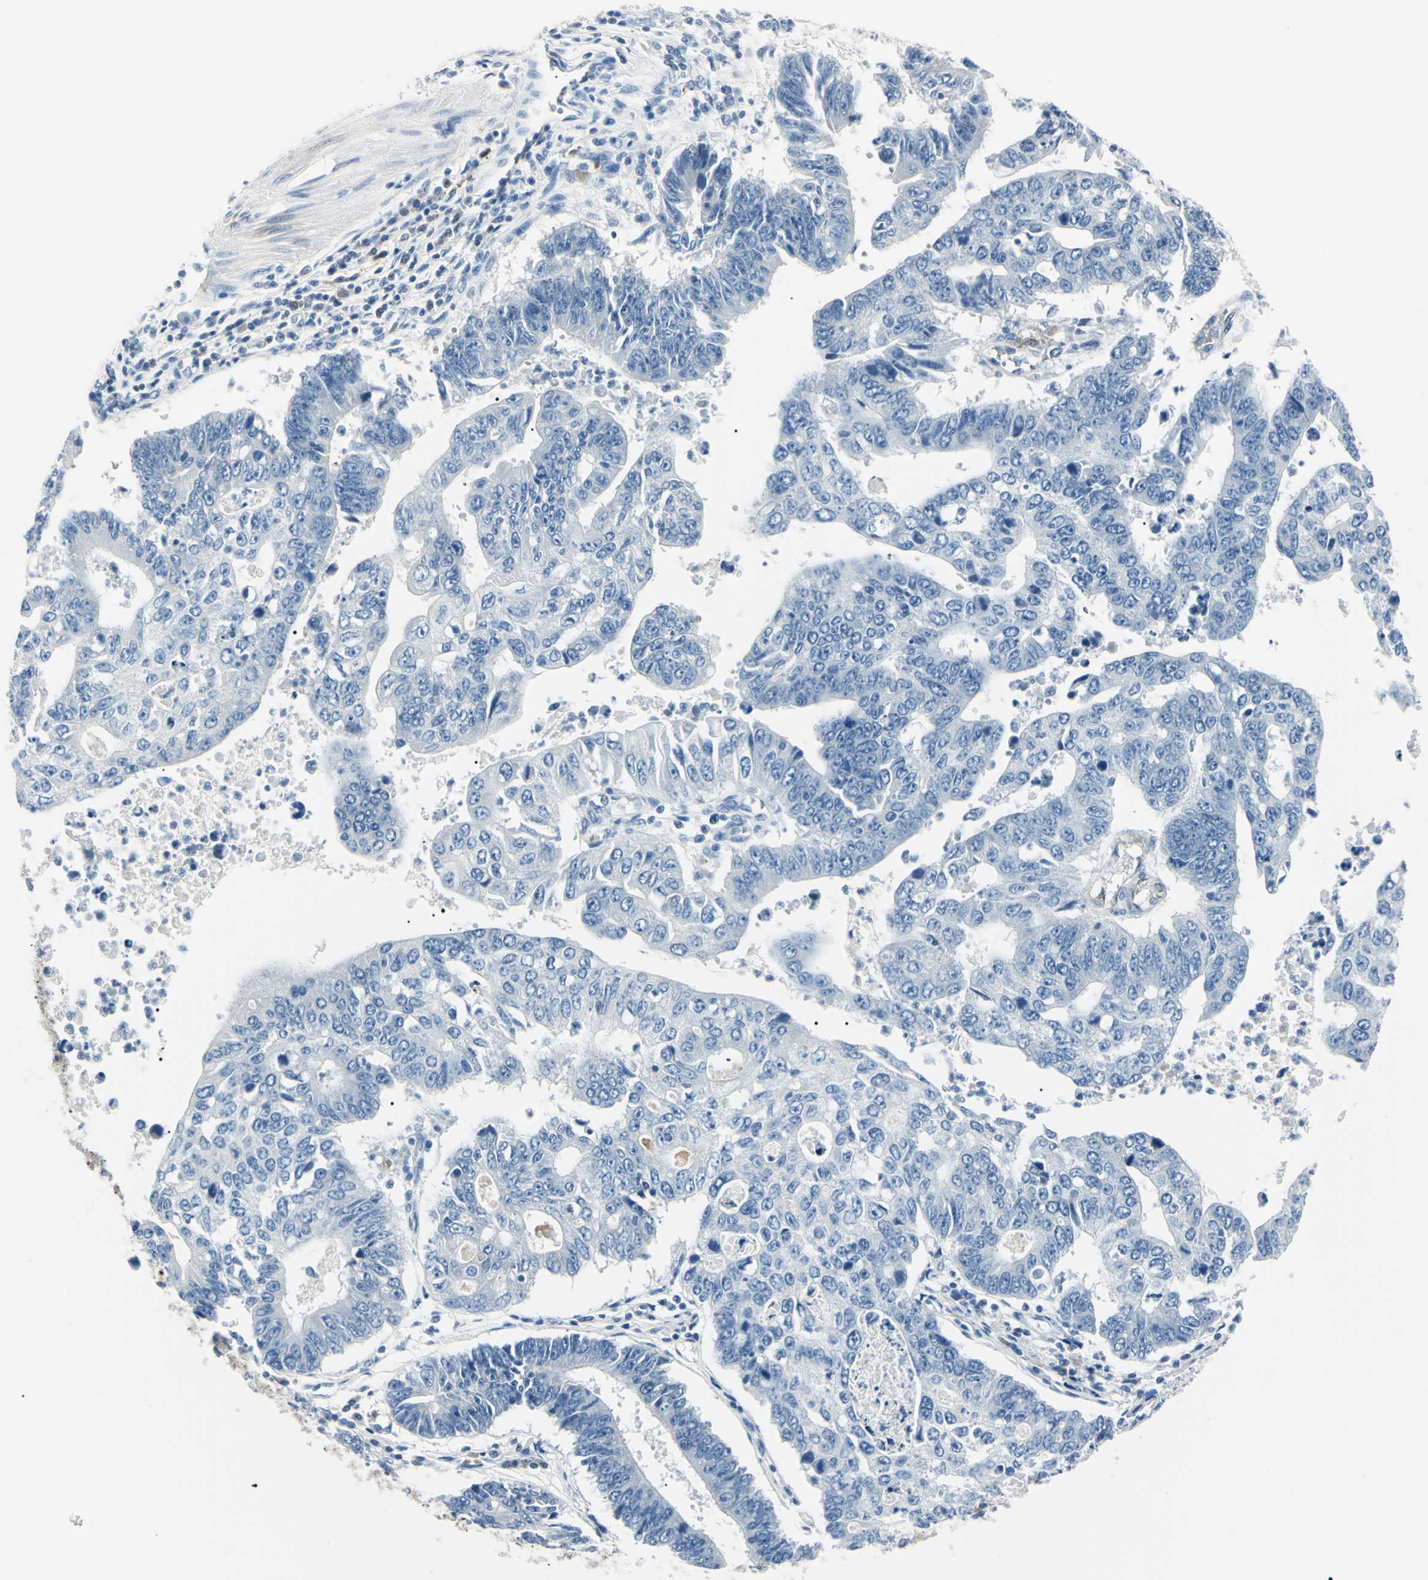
{"staining": {"intensity": "negative", "quantity": "none", "location": "none"}, "tissue": "stomach cancer", "cell_type": "Tumor cells", "image_type": "cancer", "snomed": [{"axis": "morphology", "description": "Adenocarcinoma, NOS"}, {"axis": "topography", "description": "Stomach"}], "caption": "High magnification brightfield microscopy of stomach cancer stained with DAB (brown) and counterstained with hematoxylin (blue): tumor cells show no significant staining.", "gene": "CA2", "patient": {"sex": "male", "age": 59}}